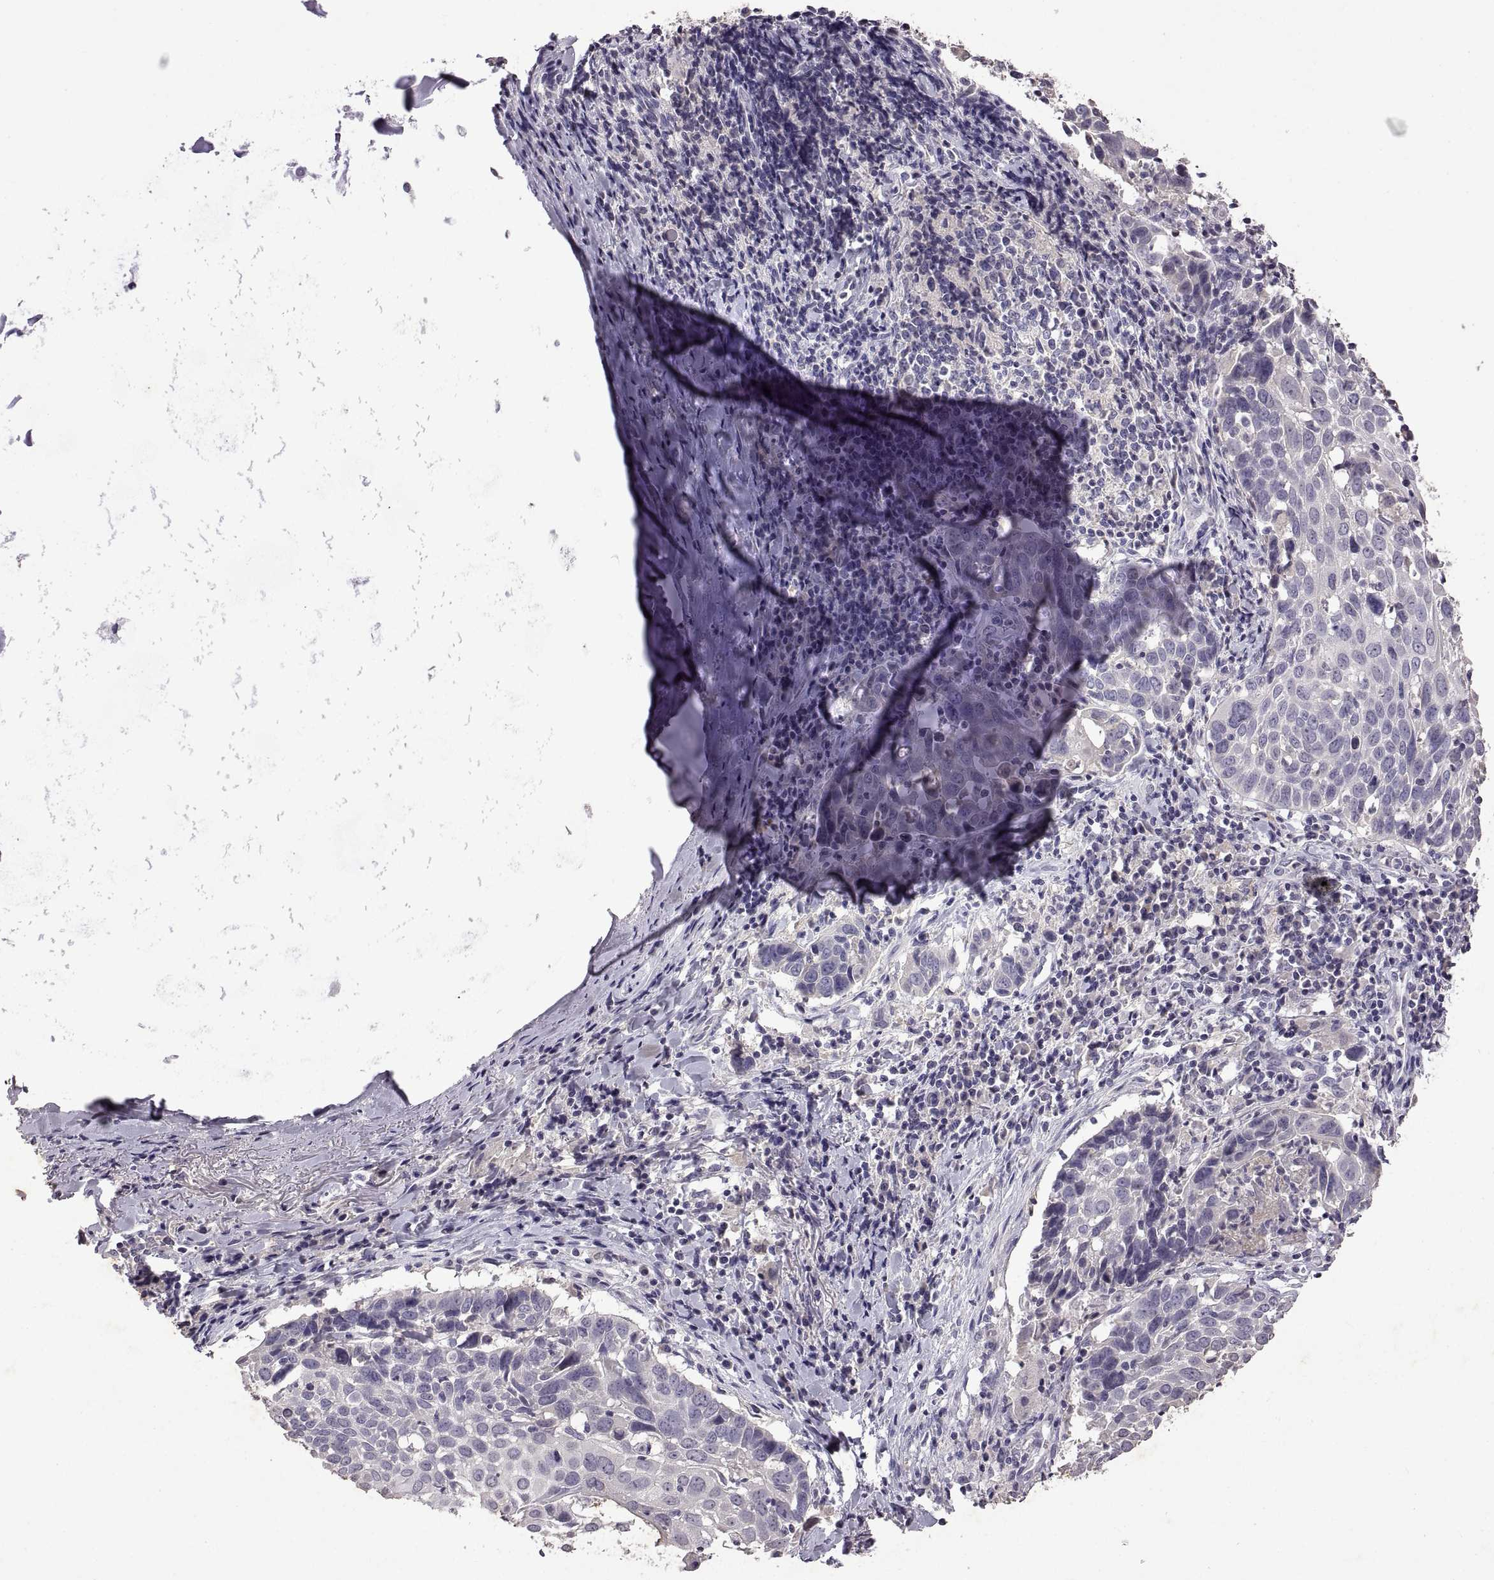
{"staining": {"intensity": "negative", "quantity": "none", "location": "none"}, "tissue": "lung cancer", "cell_type": "Tumor cells", "image_type": "cancer", "snomed": [{"axis": "morphology", "description": "Squamous cell carcinoma, NOS"}, {"axis": "topography", "description": "Lung"}], "caption": "Tumor cells show no significant staining in squamous cell carcinoma (lung). Brightfield microscopy of immunohistochemistry (IHC) stained with DAB (3,3'-diaminobenzidine) (brown) and hematoxylin (blue), captured at high magnification.", "gene": "DEFB136", "patient": {"sex": "male", "age": 57}}